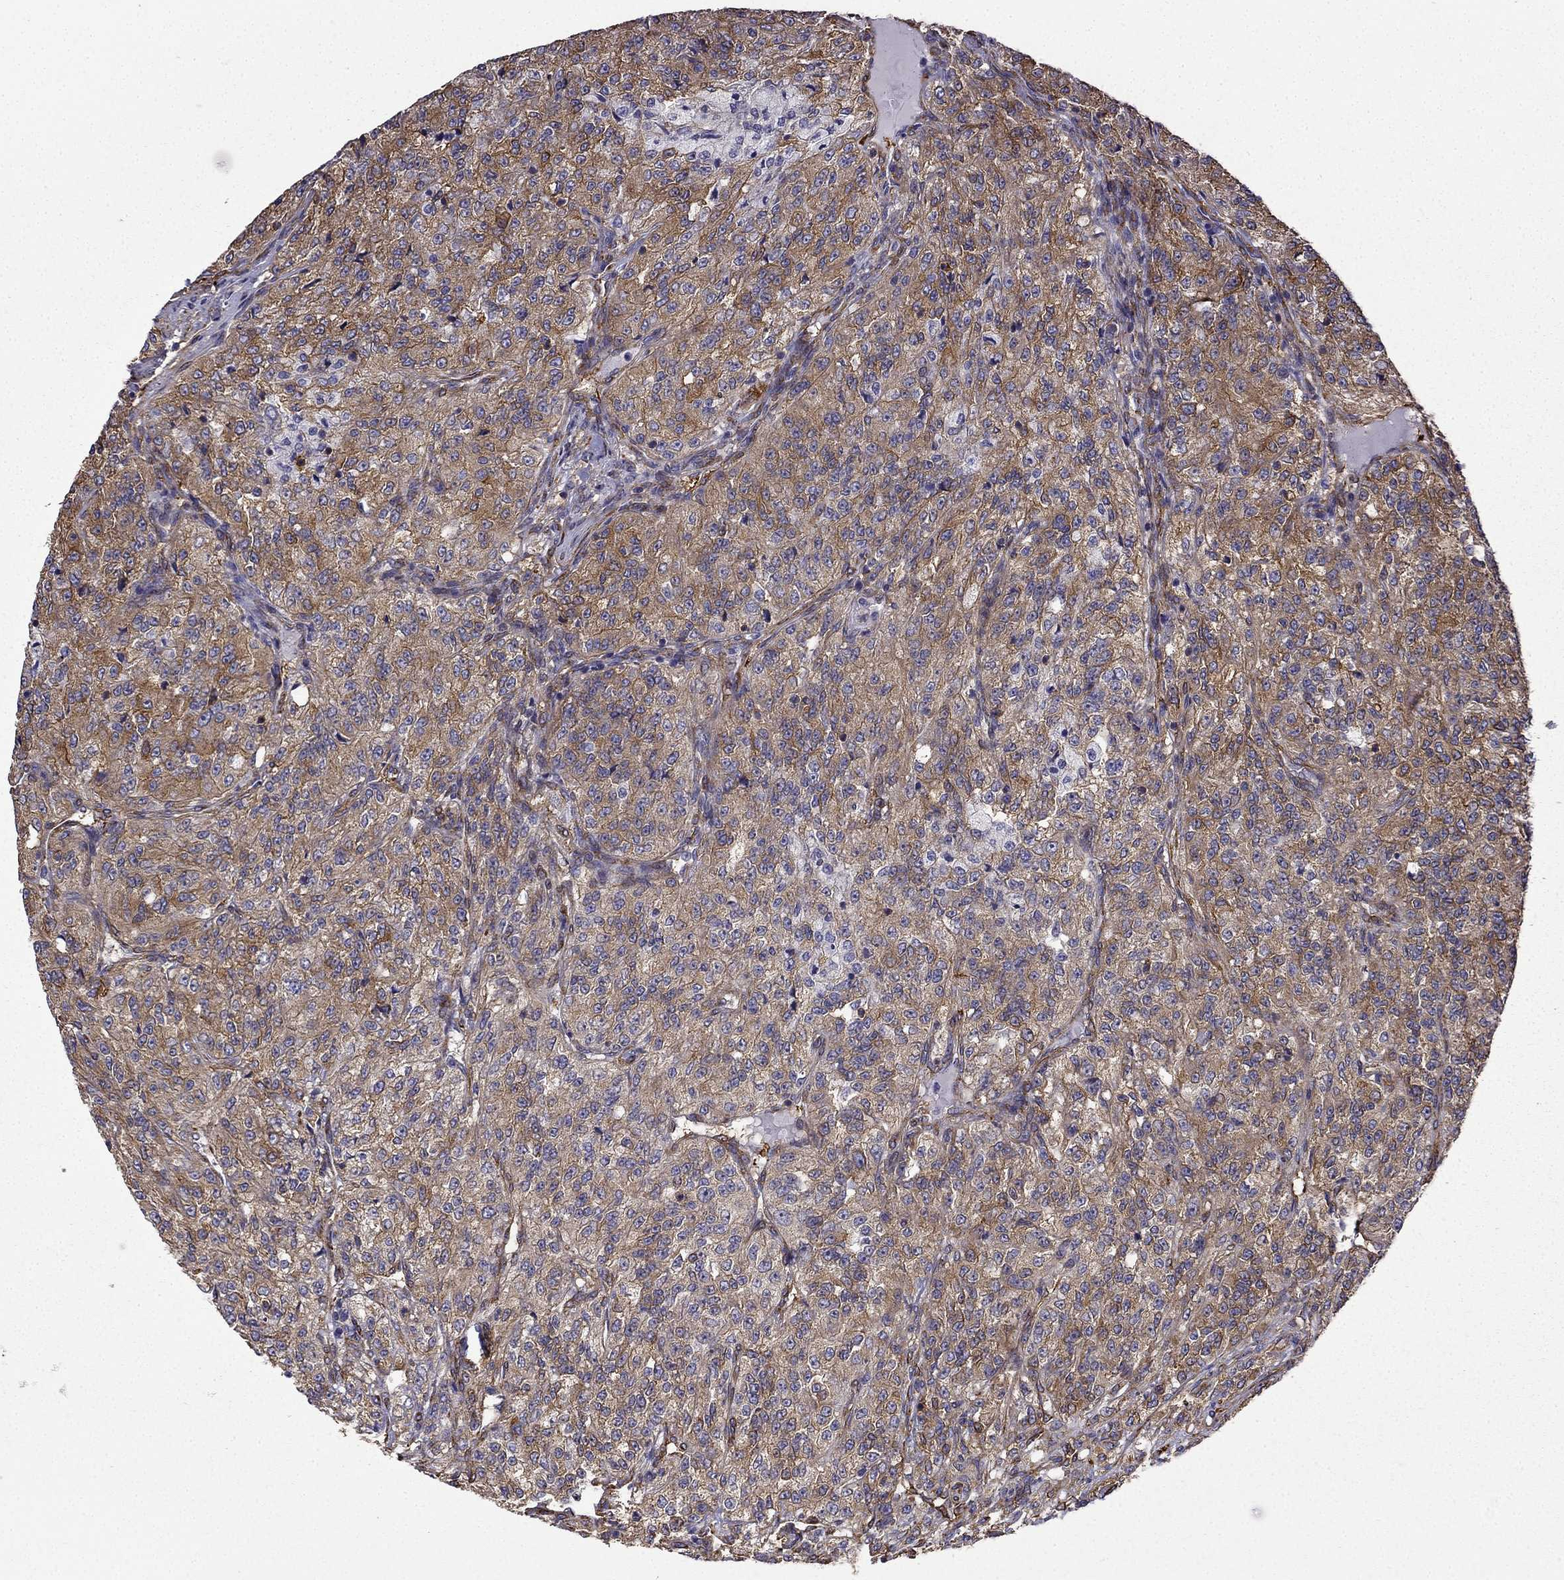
{"staining": {"intensity": "moderate", "quantity": ">75%", "location": "cytoplasmic/membranous"}, "tissue": "renal cancer", "cell_type": "Tumor cells", "image_type": "cancer", "snomed": [{"axis": "morphology", "description": "Adenocarcinoma, NOS"}, {"axis": "topography", "description": "Kidney"}], "caption": "High-magnification brightfield microscopy of adenocarcinoma (renal) stained with DAB (brown) and counterstained with hematoxylin (blue). tumor cells exhibit moderate cytoplasmic/membranous staining is present in about>75% of cells.", "gene": "MAP4", "patient": {"sex": "female", "age": 63}}